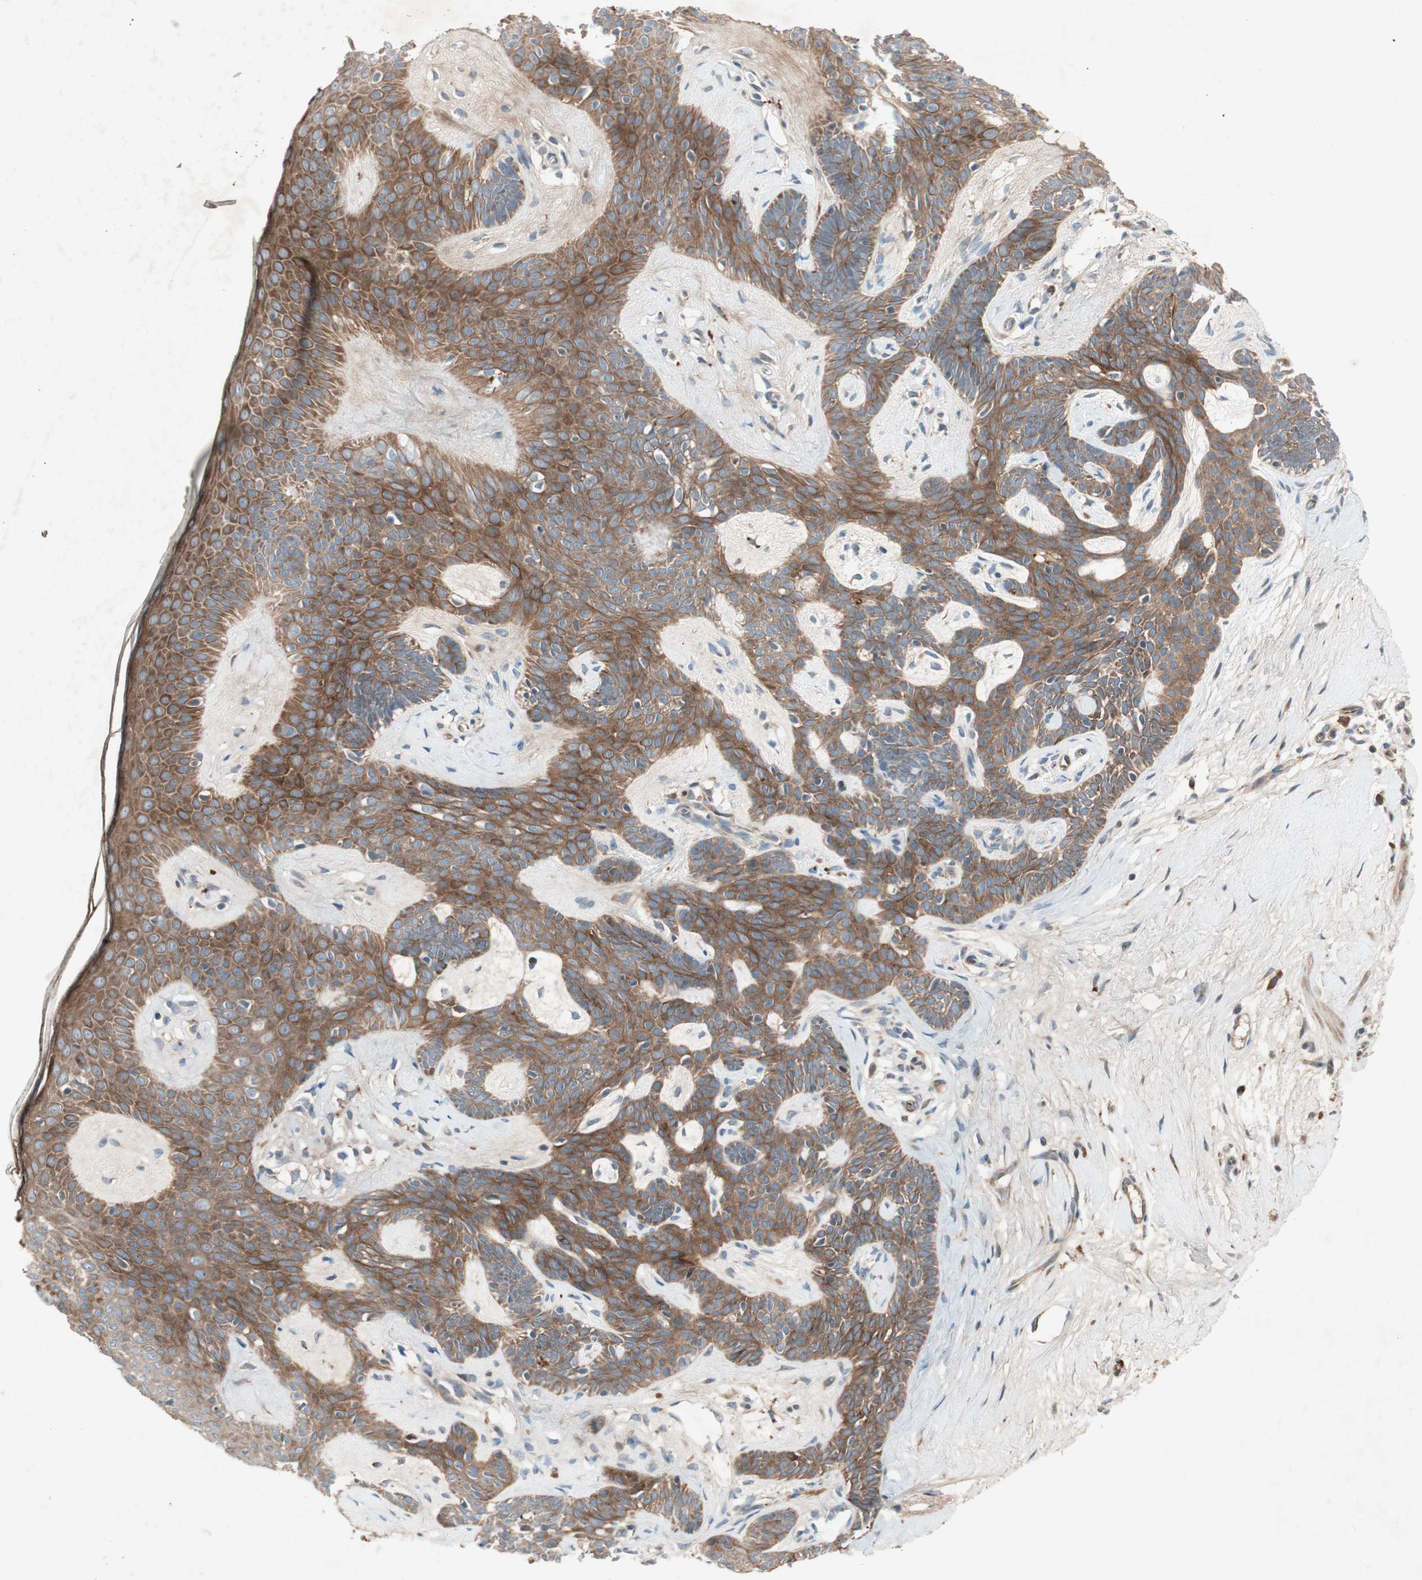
{"staining": {"intensity": "strong", "quantity": ">75%", "location": "cytoplasmic/membranous"}, "tissue": "skin cancer", "cell_type": "Tumor cells", "image_type": "cancer", "snomed": [{"axis": "morphology", "description": "Developmental malformation"}, {"axis": "morphology", "description": "Basal cell carcinoma"}, {"axis": "topography", "description": "Skin"}], "caption": "IHC (DAB) staining of basal cell carcinoma (skin) displays strong cytoplasmic/membranous protein staining in about >75% of tumor cells.", "gene": "APOO", "patient": {"sex": "female", "age": 62}}